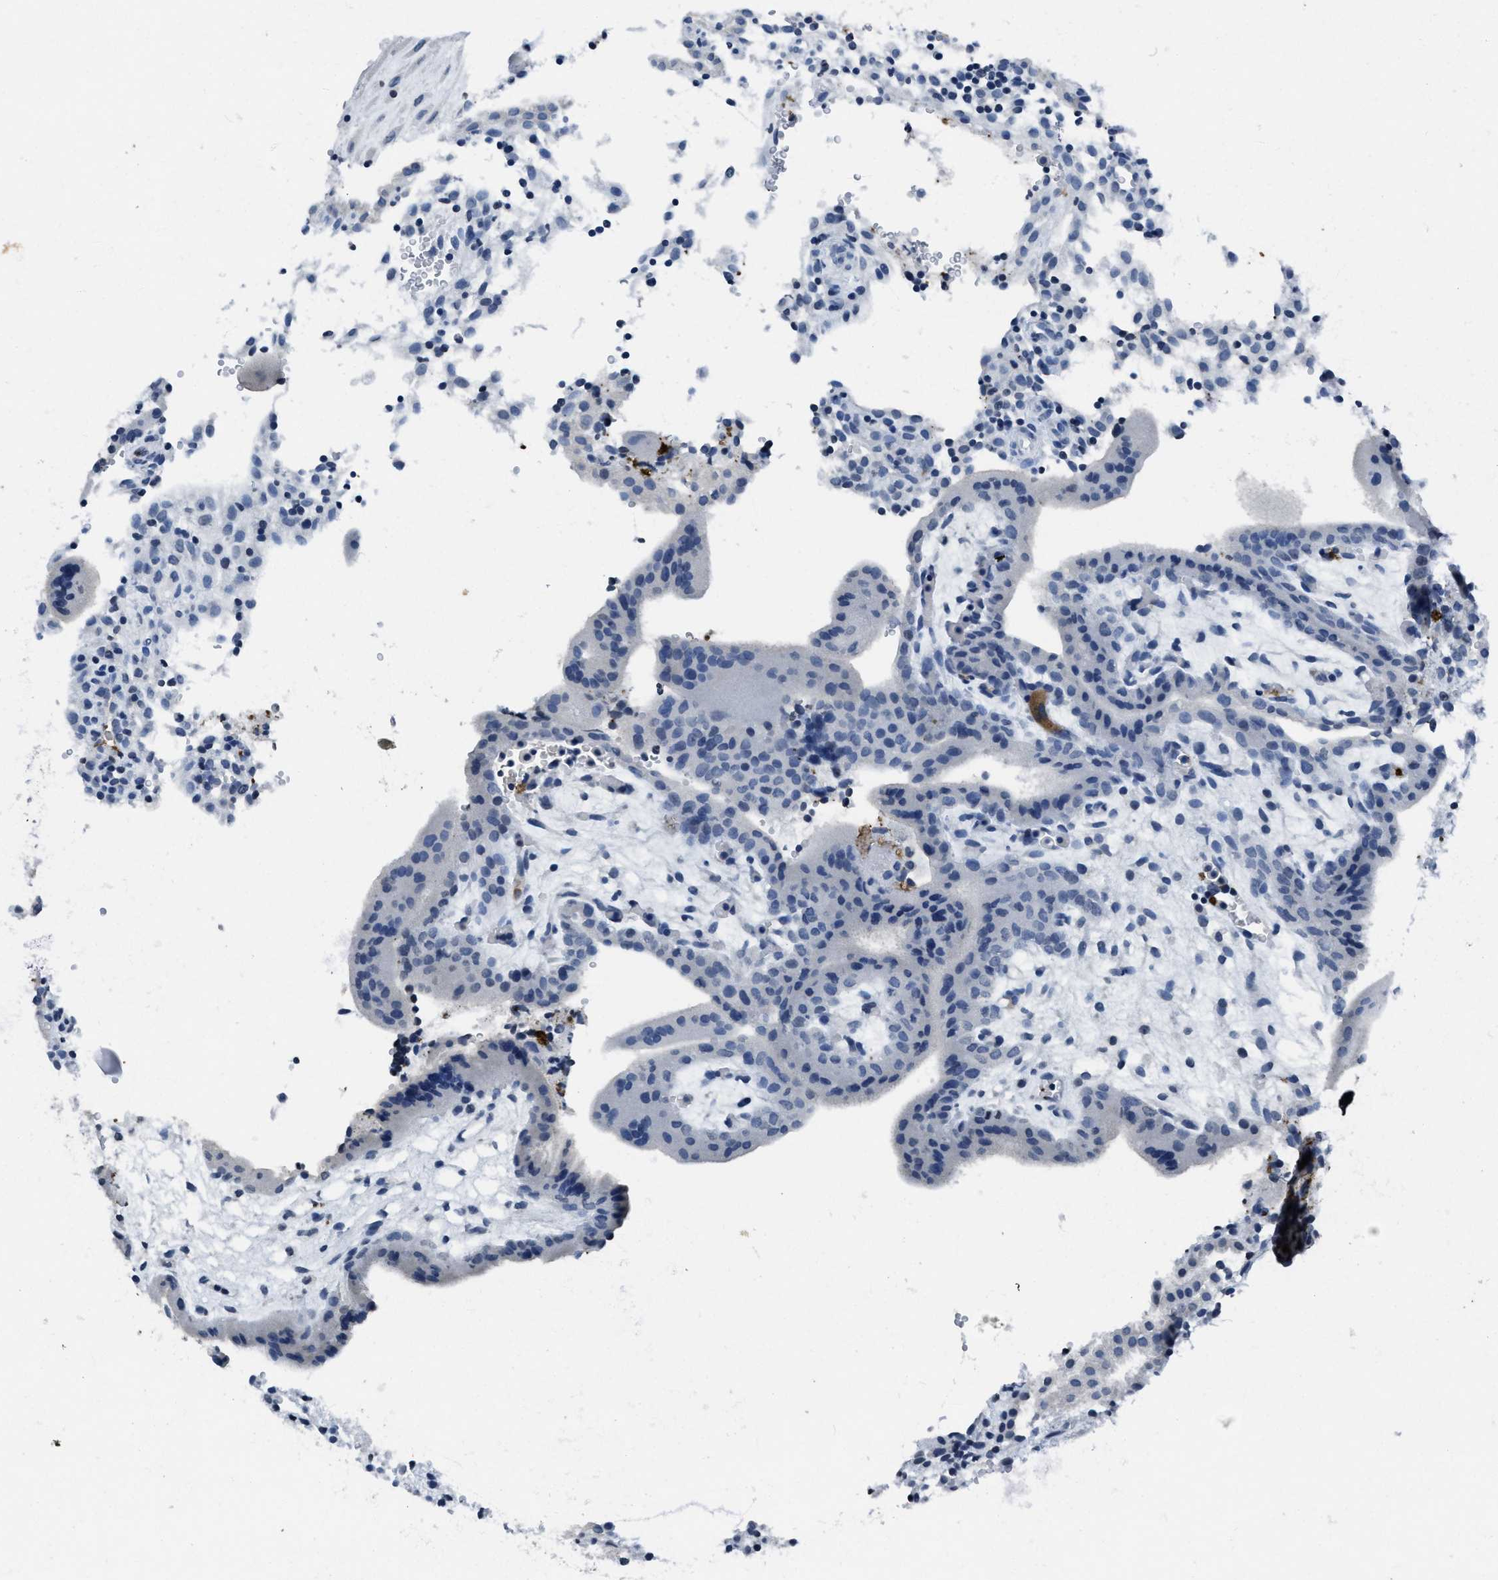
{"staining": {"intensity": "negative", "quantity": "none", "location": "none"}, "tissue": "placenta", "cell_type": "Trophoblastic cells", "image_type": "normal", "snomed": [{"axis": "morphology", "description": "Normal tissue, NOS"}, {"axis": "topography", "description": "Placenta"}], "caption": "This is an IHC micrograph of benign human placenta. There is no positivity in trophoblastic cells.", "gene": "ITGA2B", "patient": {"sex": "female", "age": 18}}